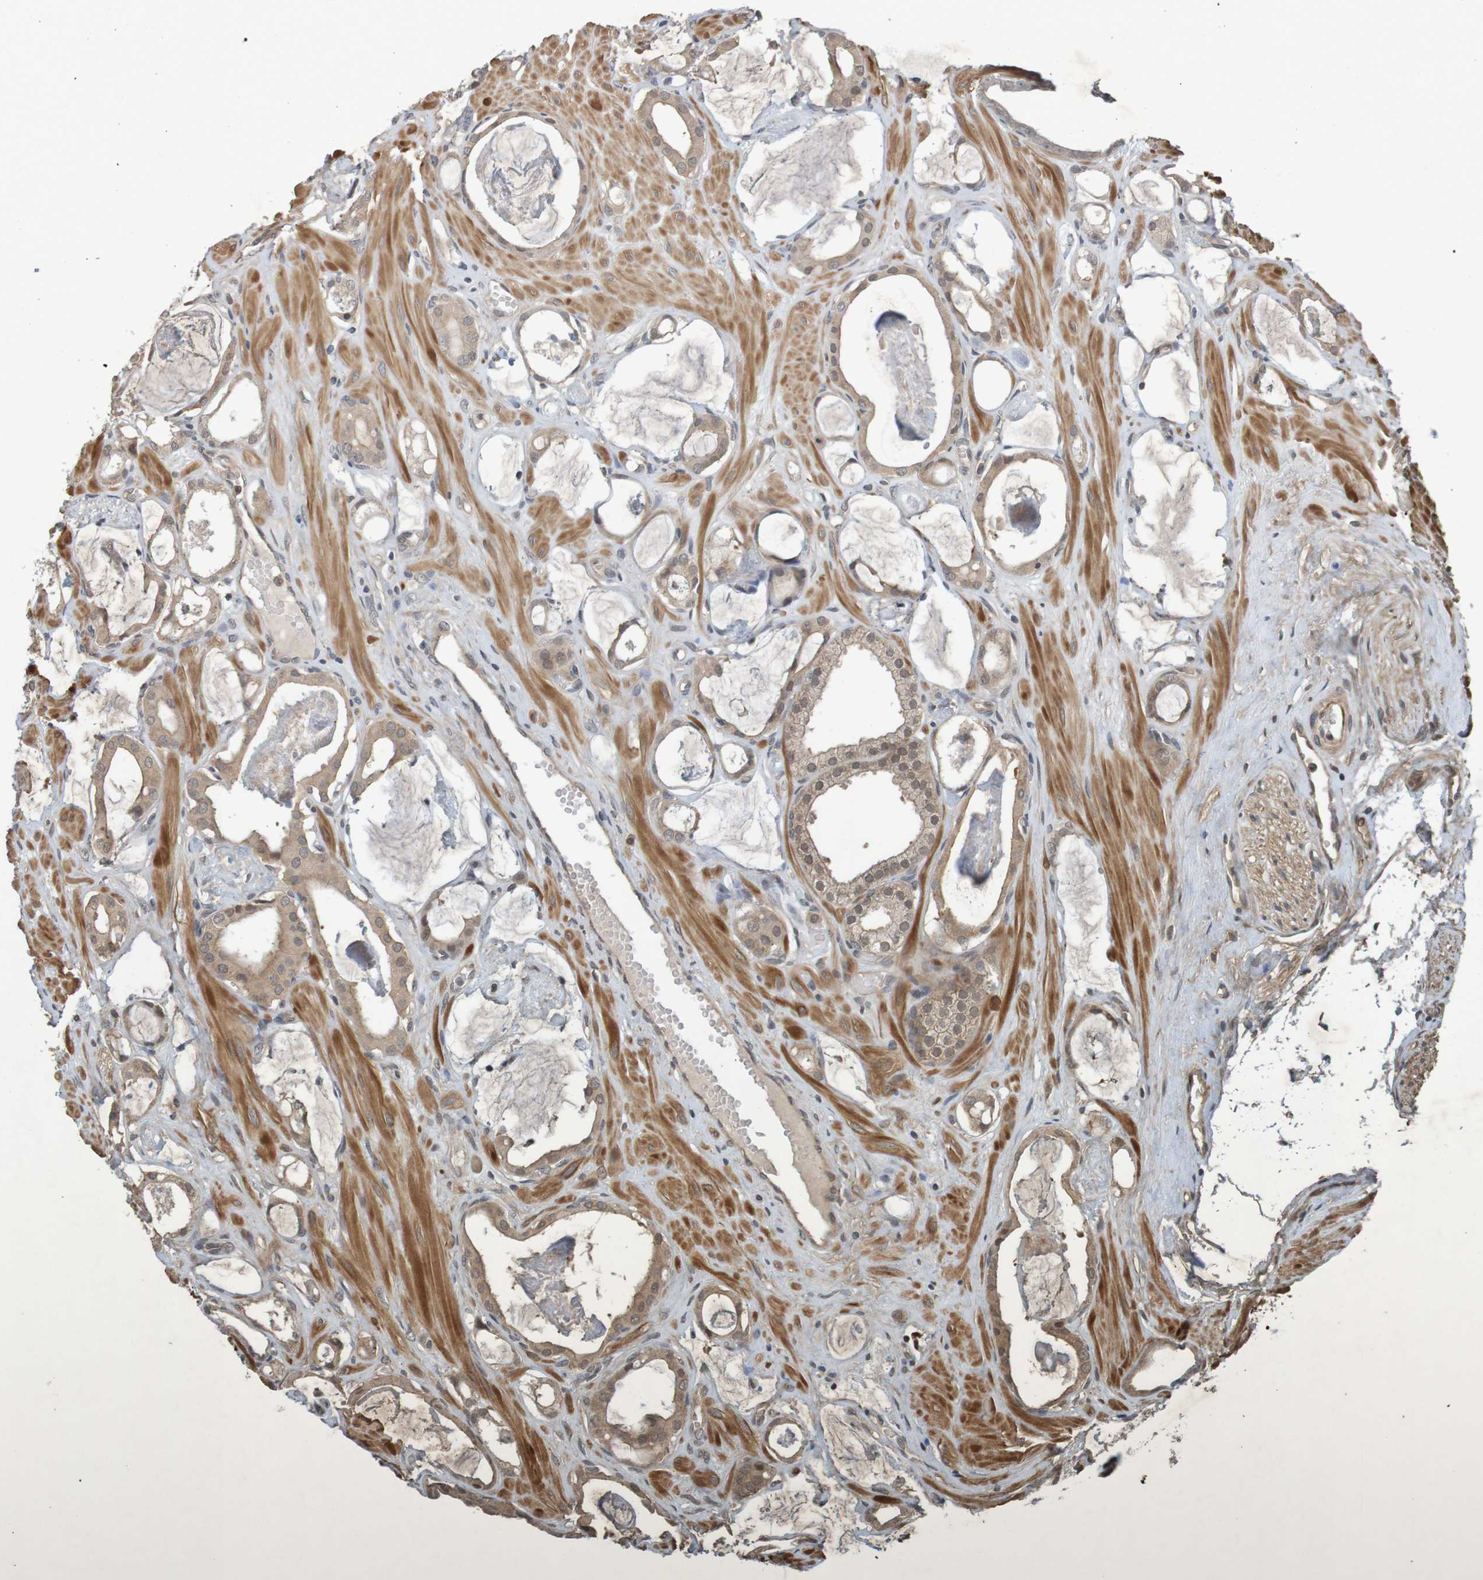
{"staining": {"intensity": "weak", "quantity": "25%-75%", "location": "cytoplasmic/membranous"}, "tissue": "prostate cancer", "cell_type": "Tumor cells", "image_type": "cancer", "snomed": [{"axis": "morphology", "description": "Adenocarcinoma, Low grade"}, {"axis": "topography", "description": "Prostate"}], "caption": "Low-grade adenocarcinoma (prostate) tissue displays weak cytoplasmic/membranous expression in about 25%-75% of tumor cells, visualized by immunohistochemistry.", "gene": "ARHGEF11", "patient": {"sex": "male", "age": 53}}